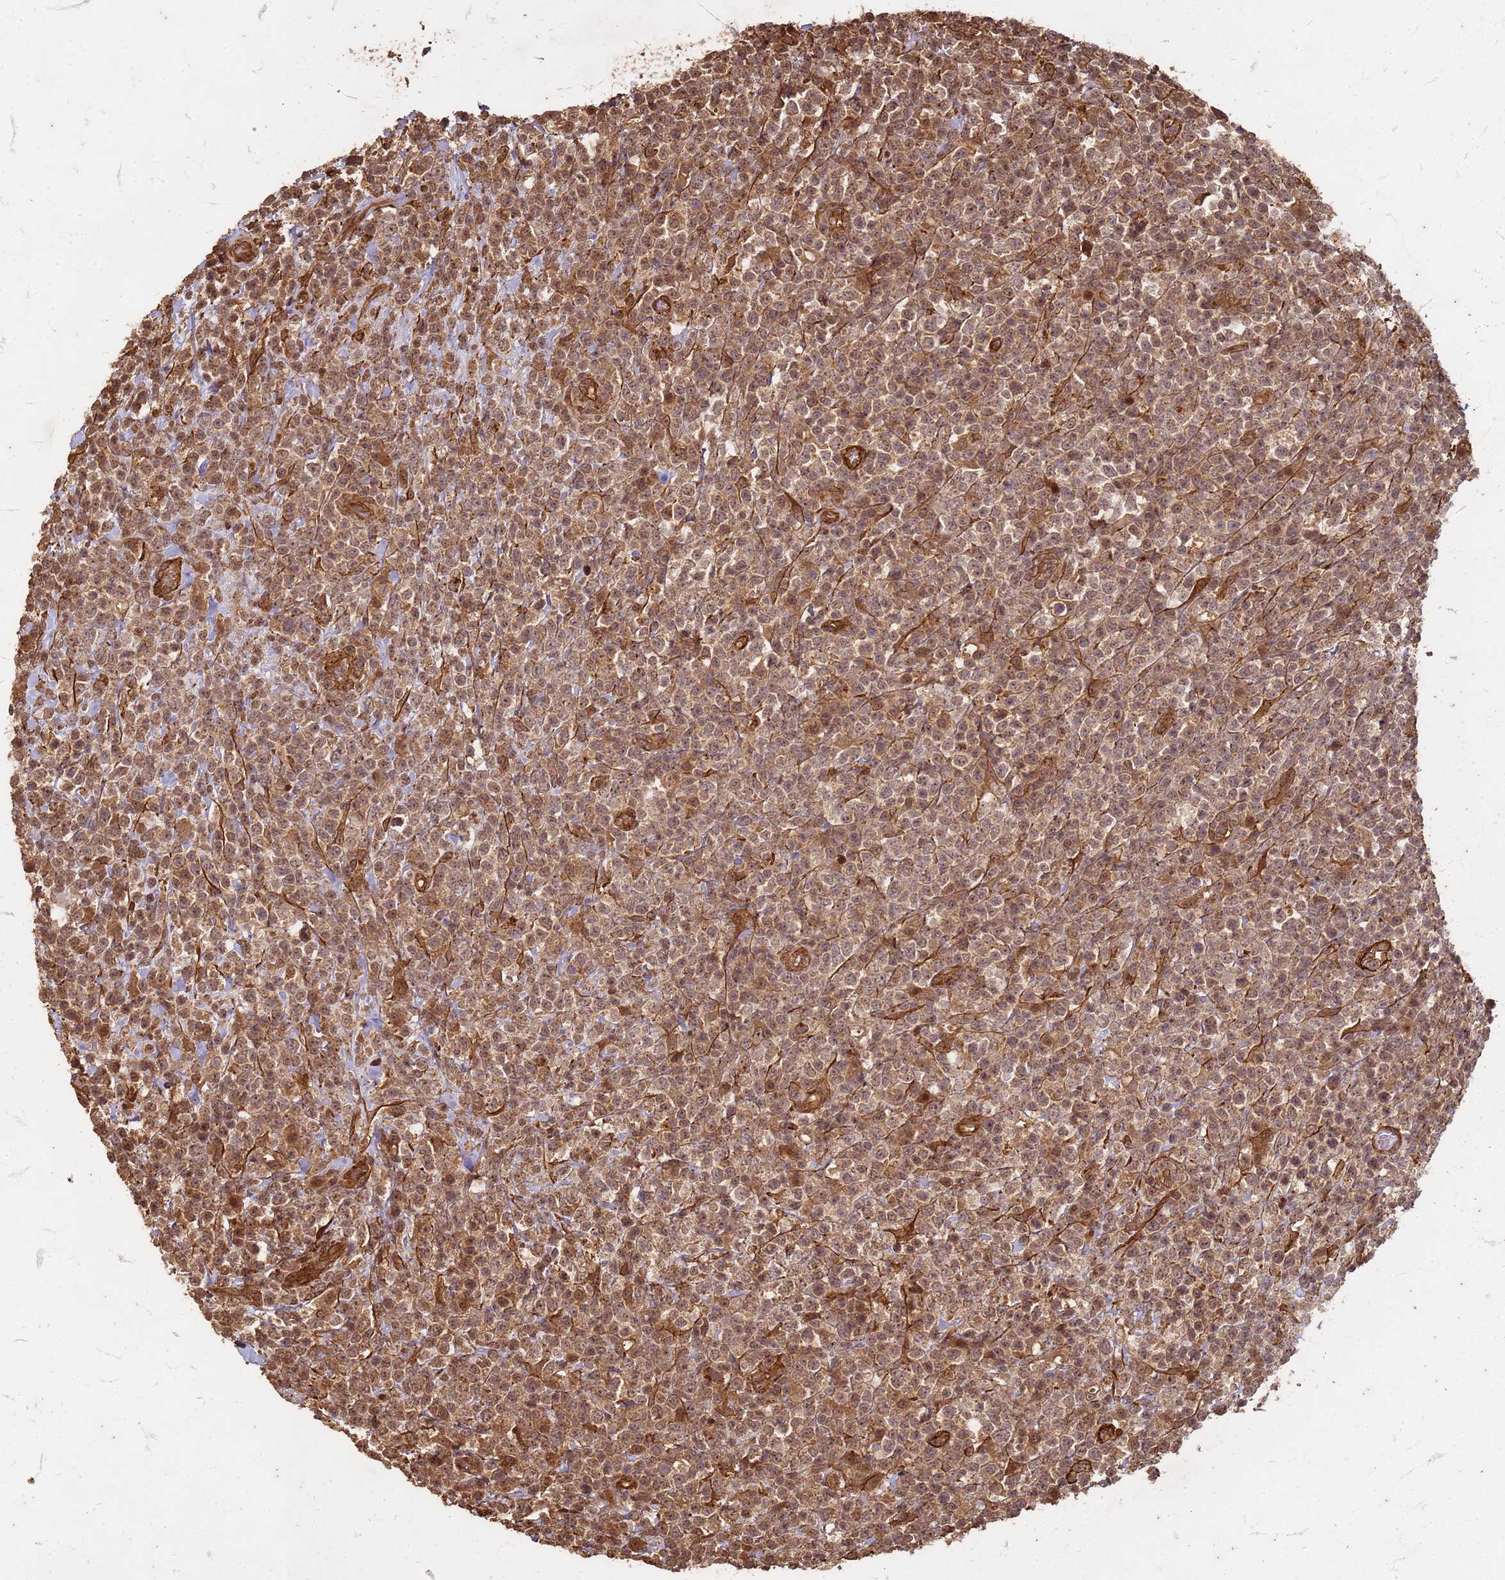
{"staining": {"intensity": "weak", "quantity": "25%-75%", "location": "cytoplasmic/membranous,nuclear"}, "tissue": "lymphoma", "cell_type": "Tumor cells", "image_type": "cancer", "snomed": [{"axis": "morphology", "description": "Malignant lymphoma, non-Hodgkin's type, High grade"}, {"axis": "topography", "description": "Colon"}], "caption": "Brown immunohistochemical staining in human high-grade malignant lymphoma, non-Hodgkin's type demonstrates weak cytoplasmic/membranous and nuclear staining in approximately 25%-75% of tumor cells.", "gene": "KIF26A", "patient": {"sex": "female", "age": 53}}